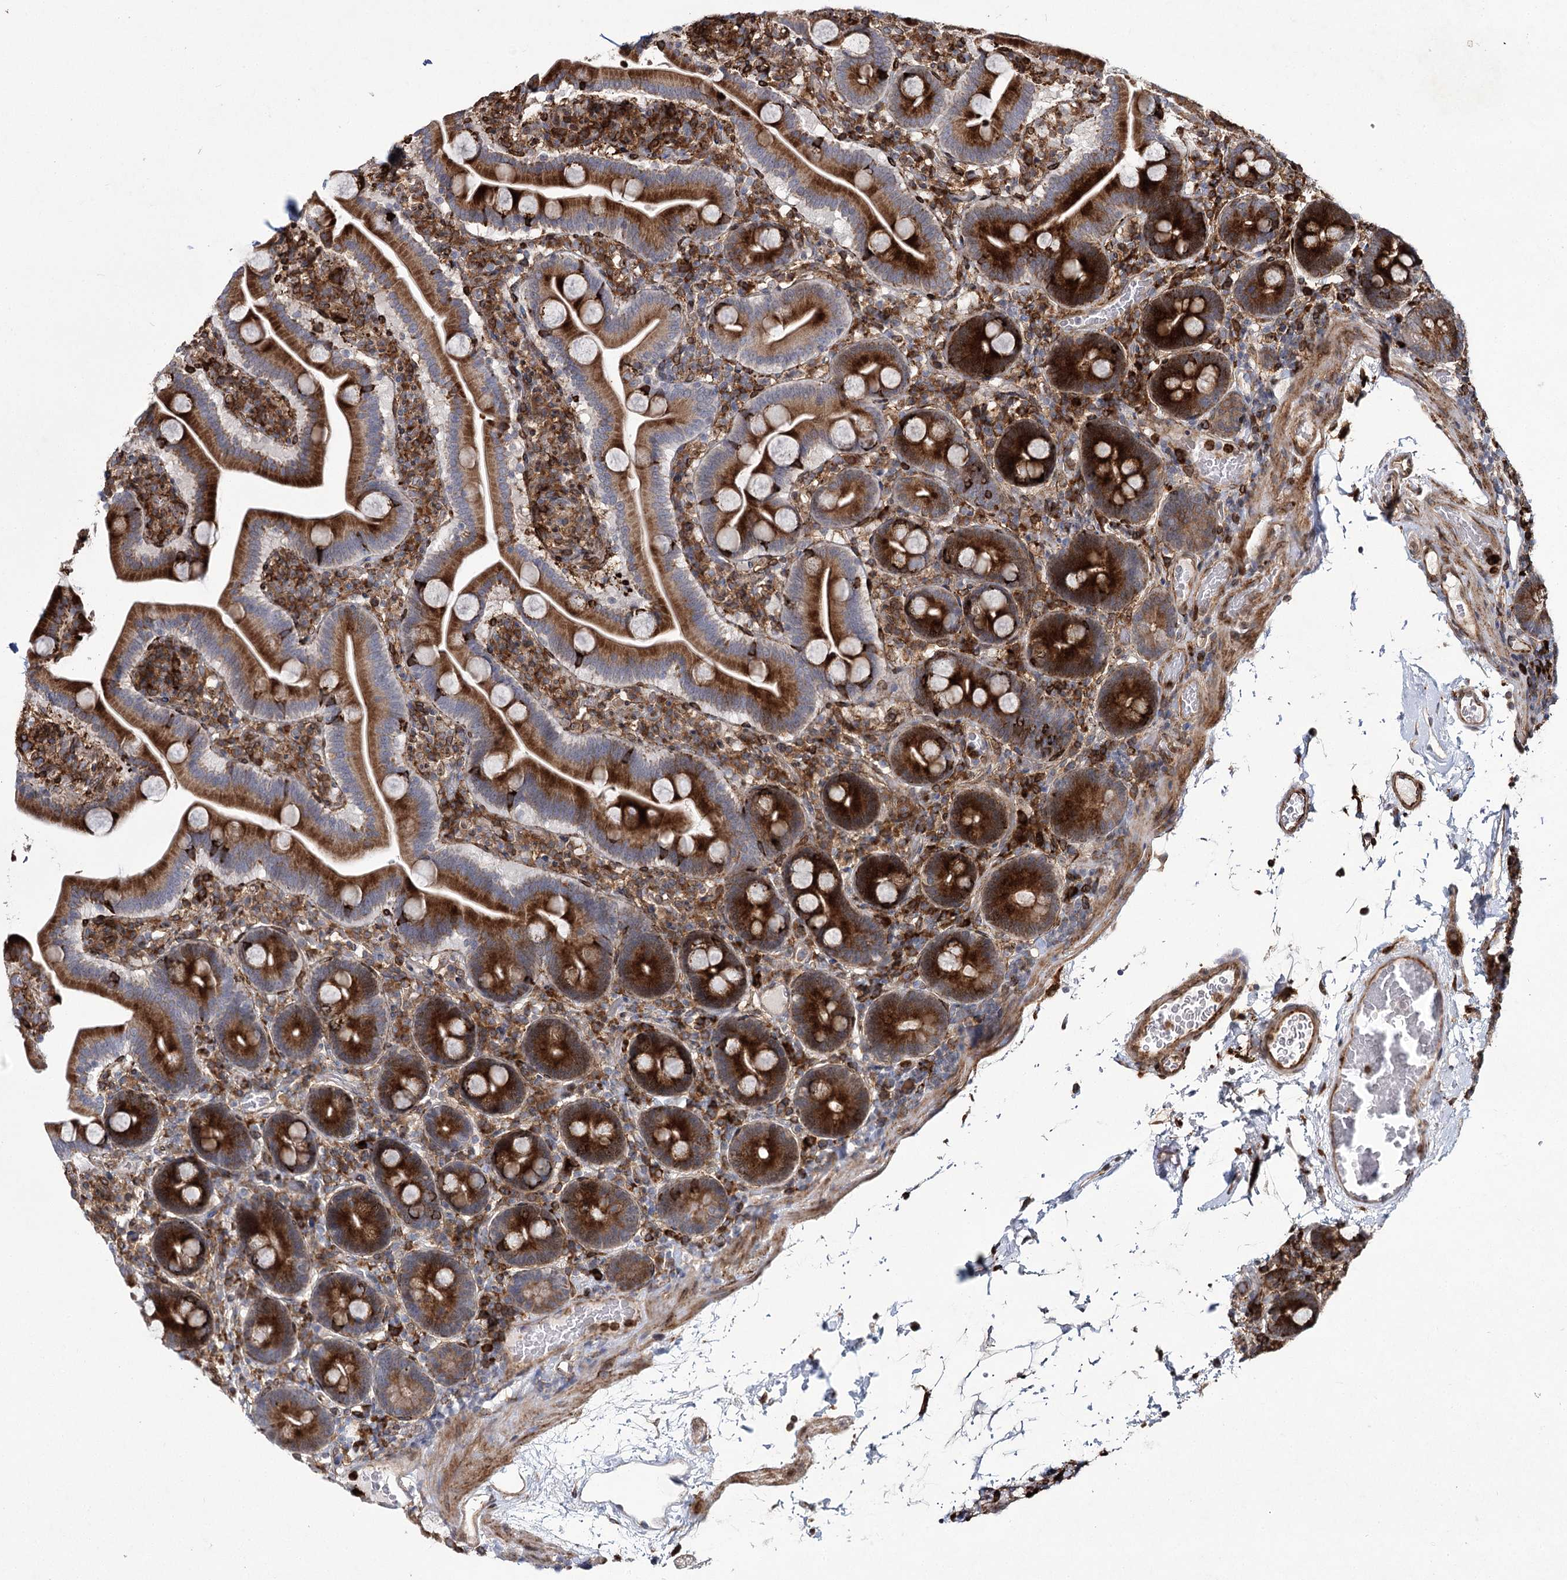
{"staining": {"intensity": "strong", "quantity": ">75%", "location": "cytoplasmic/membranous"}, "tissue": "duodenum", "cell_type": "Glandular cells", "image_type": "normal", "snomed": [{"axis": "morphology", "description": "Normal tissue, NOS"}, {"axis": "topography", "description": "Duodenum"}], "caption": "Immunohistochemistry micrograph of benign duodenum: duodenum stained using IHC shows high levels of strong protein expression localized specifically in the cytoplasmic/membranous of glandular cells, appearing as a cytoplasmic/membranous brown color.", "gene": "DCUN1D4", "patient": {"sex": "male", "age": 55}}